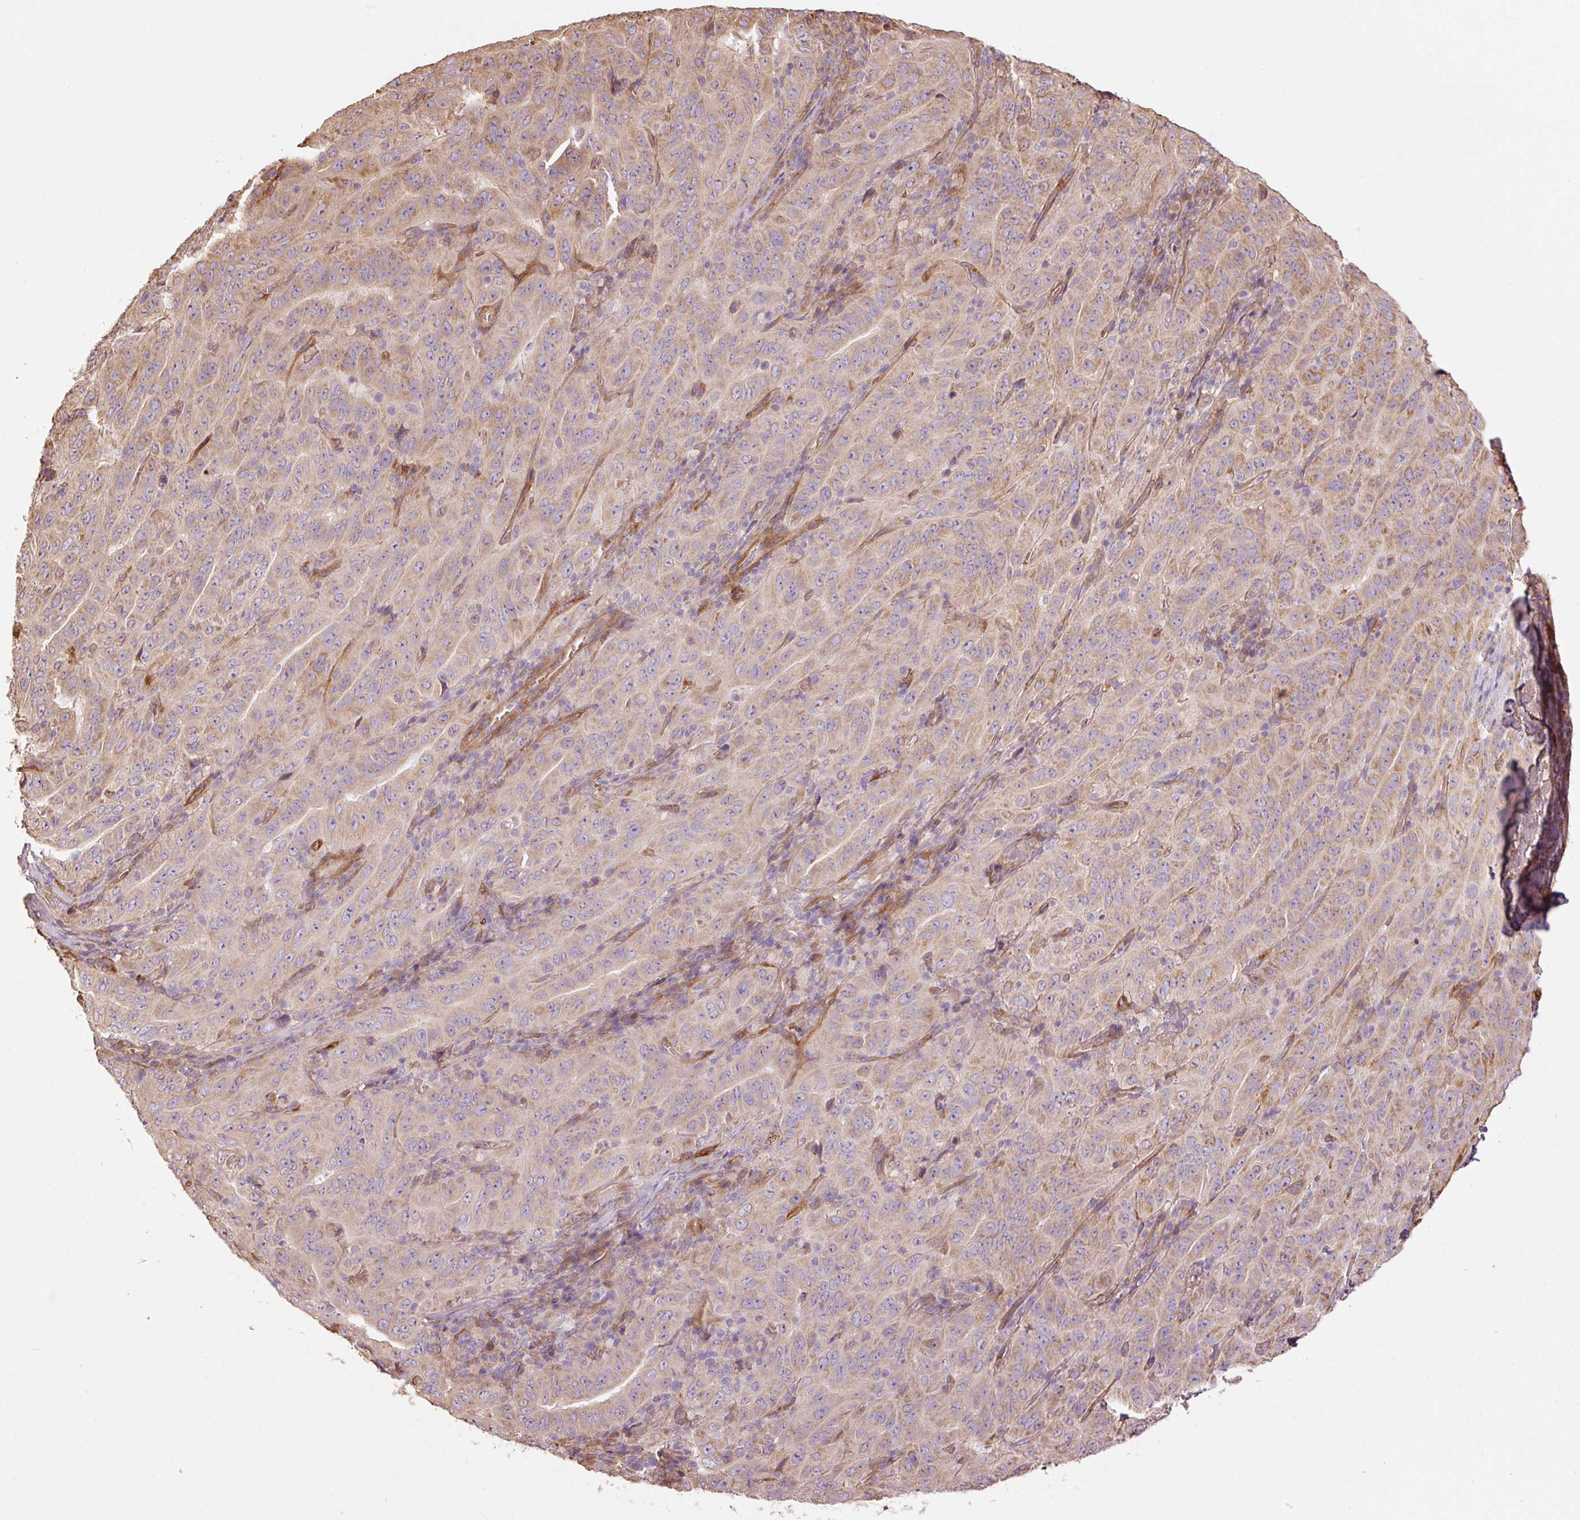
{"staining": {"intensity": "weak", "quantity": "25%-75%", "location": "cytoplasmic/membranous"}, "tissue": "pancreatic cancer", "cell_type": "Tumor cells", "image_type": "cancer", "snomed": [{"axis": "morphology", "description": "Adenocarcinoma, NOS"}, {"axis": "topography", "description": "Pancreas"}], "caption": "Immunohistochemistry micrograph of pancreatic cancer stained for a protein (brown), which shows low levels of weak cytoplasmic/membranous expression in approximately 25%-75% of tumor cells.", "gene": "NID2", "patient": {"sex": "male", "age": 63}}